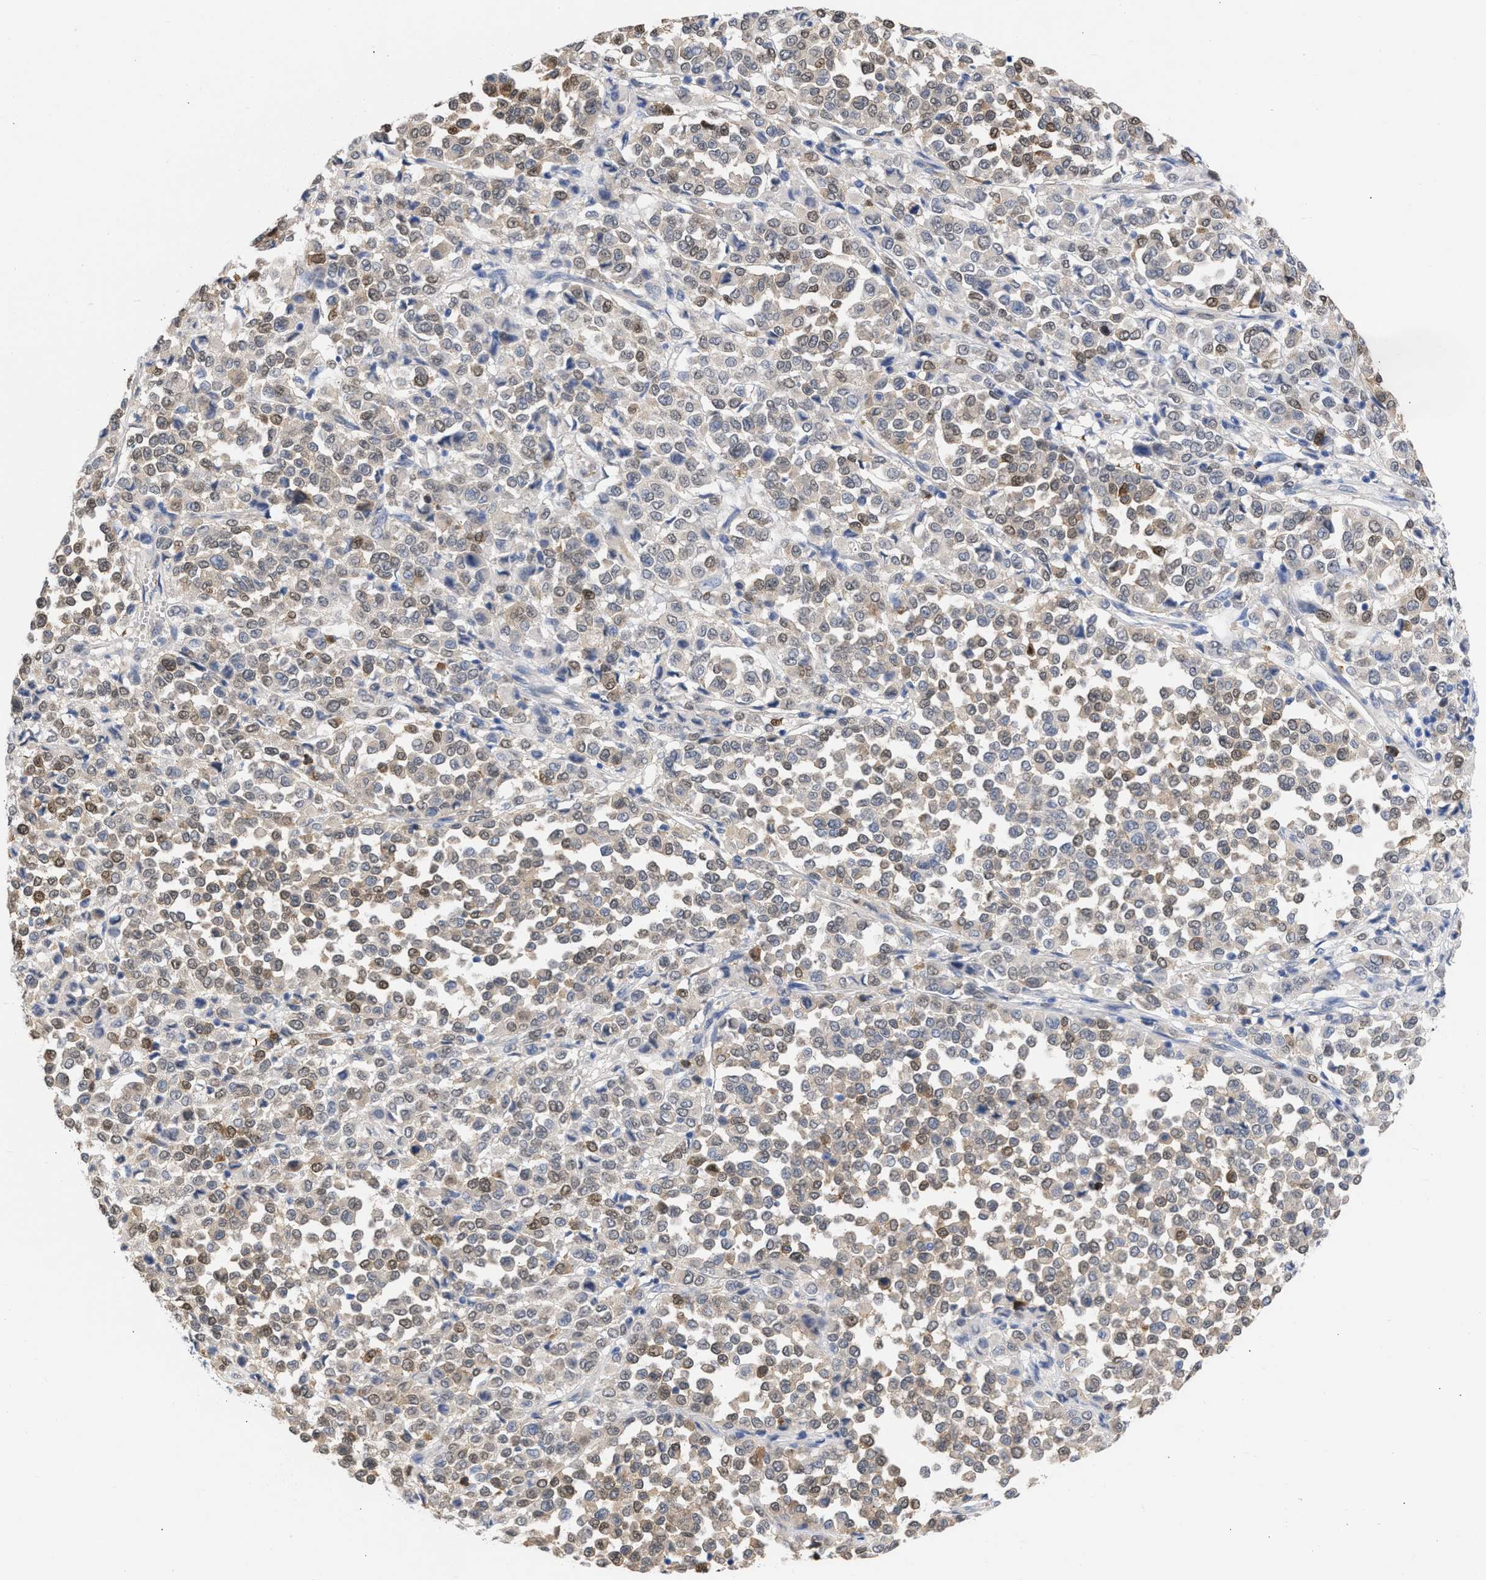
{"staining": {"intensity": "weak", "quantity": ">75%", "location": "cytoplasmic/membranous,nuclear"}, "tissue": "melanoma", "cell_type": "Tumor cells", "image_type": "cancer", "snomed": [{"axis": "morphology", "description": "Malignant melanoma, Metastatic site"}, {"axis": "topography", "description": "Pancreas"}], "caption": "Protein staining of malignant melanoma (metastatic site) tissue demonstrates weak cytoplasmic/membranous and nuclear positivity in approximately >75% of tumor cells.", "gene": "THRA", "patient": {"sex": "female", "age": 30}}